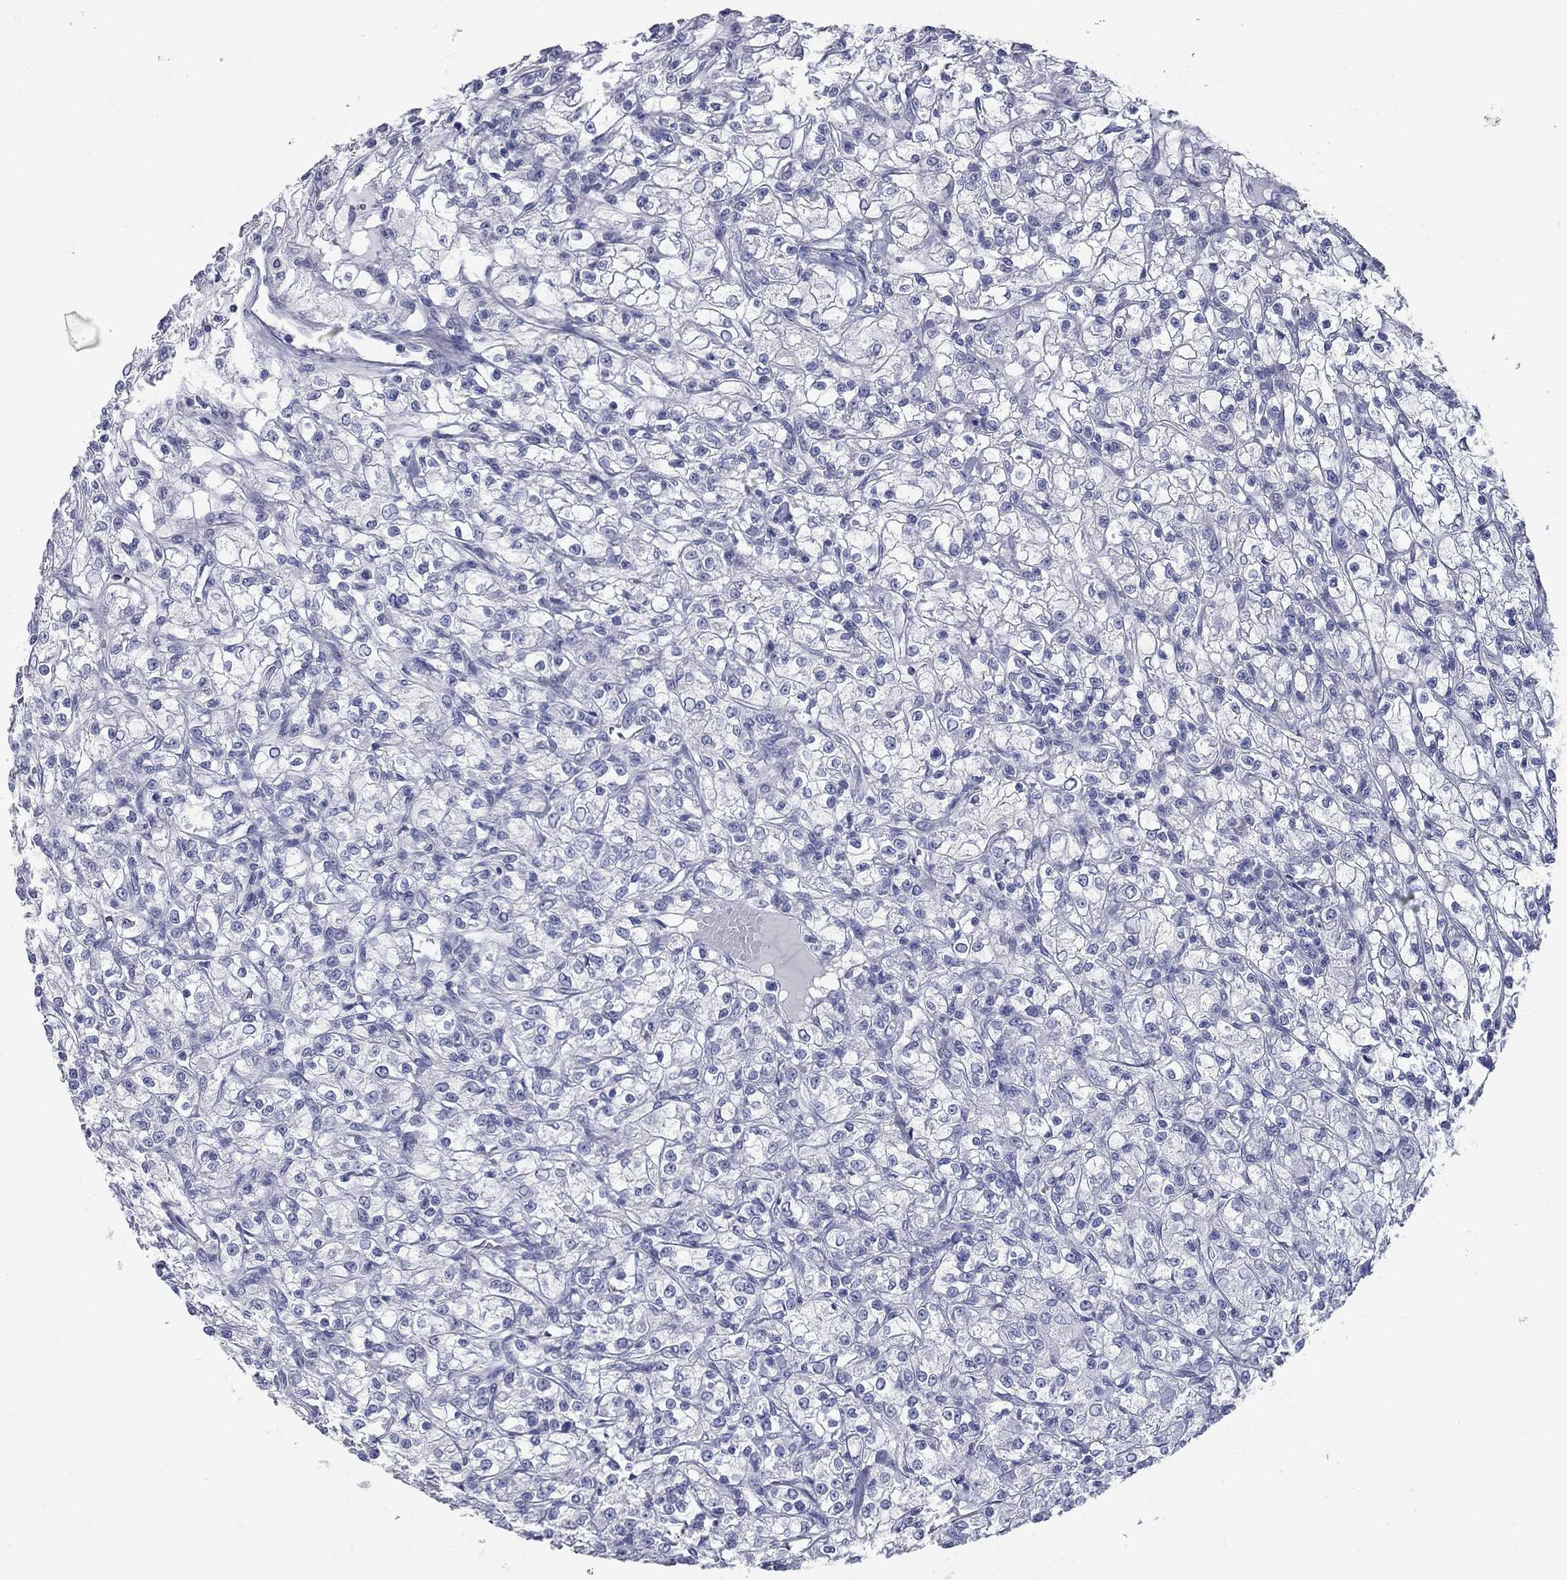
{"staining": {"intensity": "negative", "quantity": "none", "location": "none"}, "tissue": "renal cancer", "cell_type": "Tumor cells", "image_type": "cancer", "snomed": [{"axis": "morphology", "description": "Adenocarcinoma, NOS"}, {"axis": "topography", "description": "Kidney"}], "caption": "This micrograph is of adenocarcinoma (renal) stained with immunohistochemistry to label a protein in brown with the nuclei are counter-stained blue. There is no positivity in tumor cells.", "gene": "TAC1", "patient": {"sex": "female", "age": 59}}